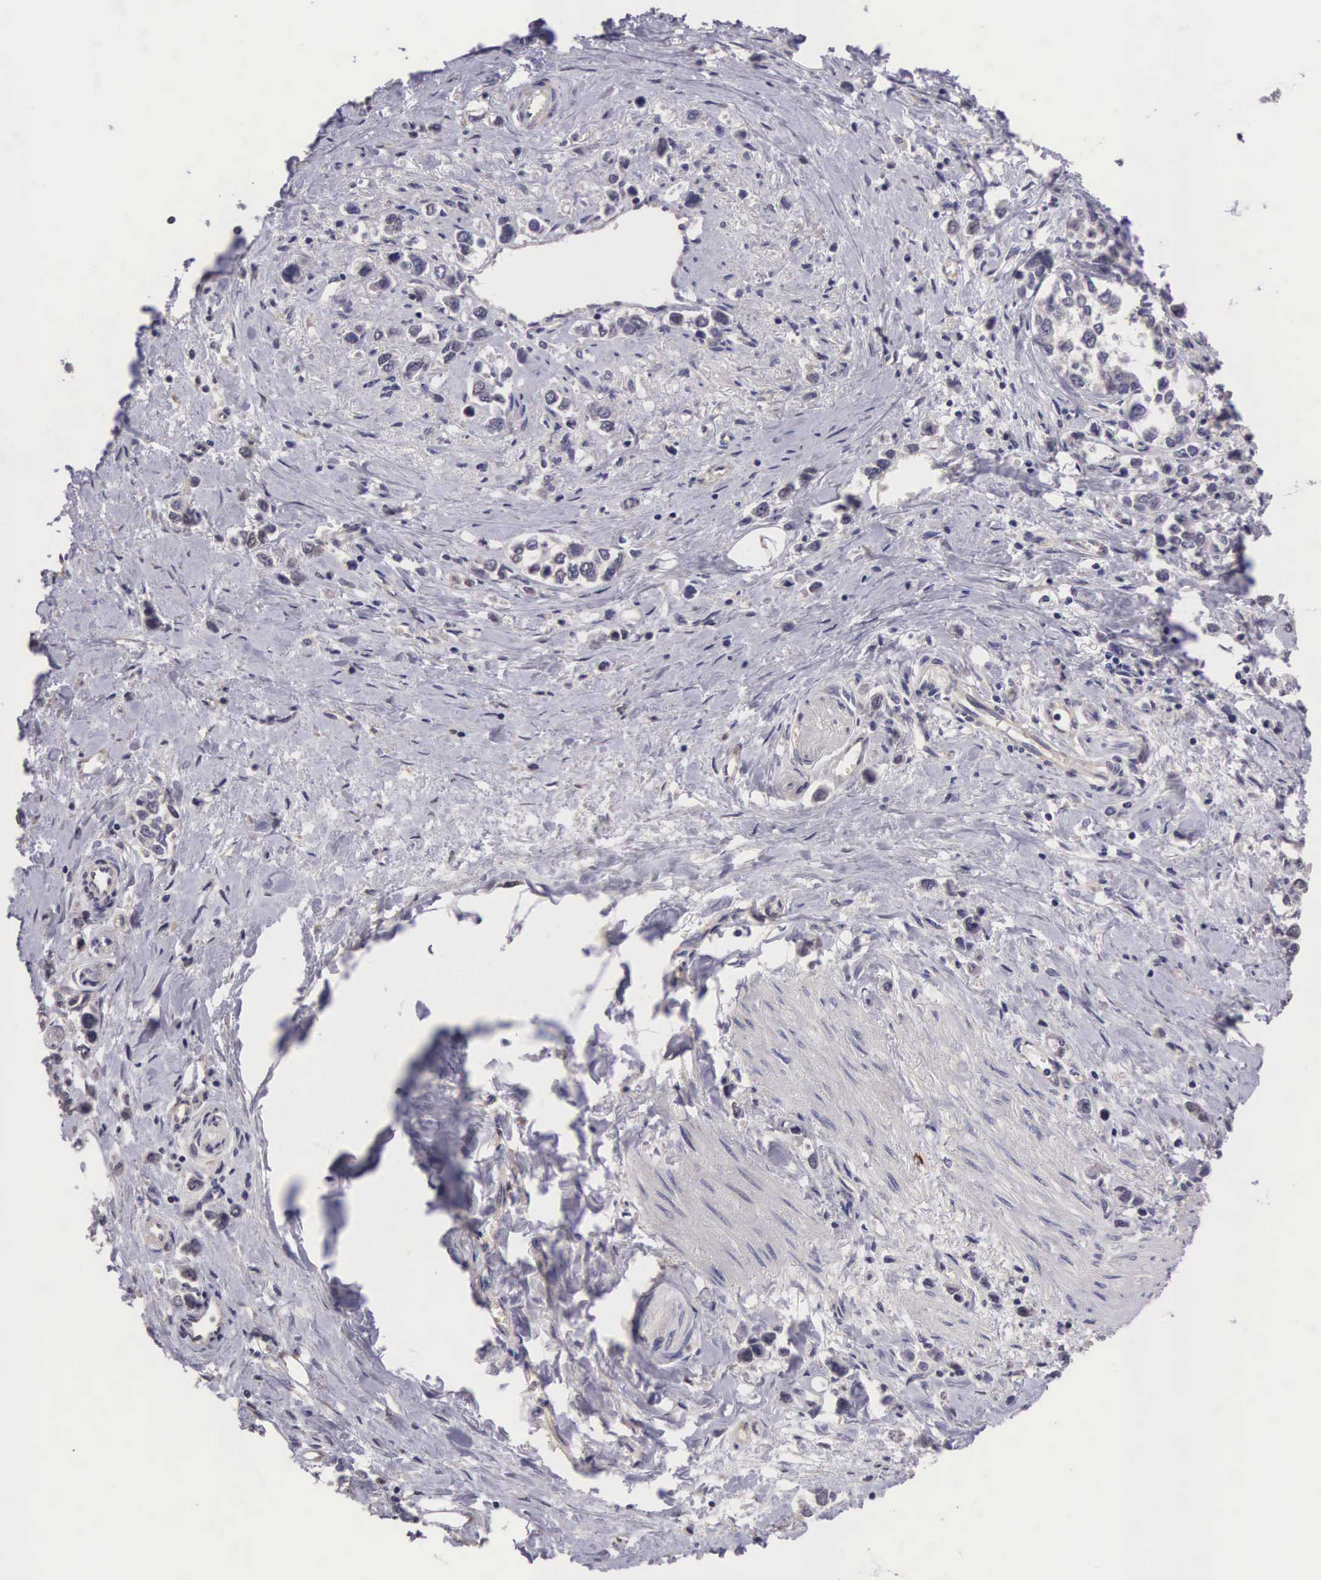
{"staining": {"intensity": "negative", "quantity": "none", "location": "none"}, "tissue": "stomach cancer", "cell_type": "Tumor cells", "image_type": "cancer", "snomed": [{"axis": "morphology", "description": "Adenocarcinoma, NOS"}, {"axis": "topography", "description": "Stomach, upper"}], "caption": "An immunohistochemistry (IHC) histopathology image of stomach cancer (adenocarcinoma) is shown. There is no staining in tumor cells of stomach cancer (adenocarcinoma).", "gene": "CDC45", "patient": {"sex": "male", "age": 76}}